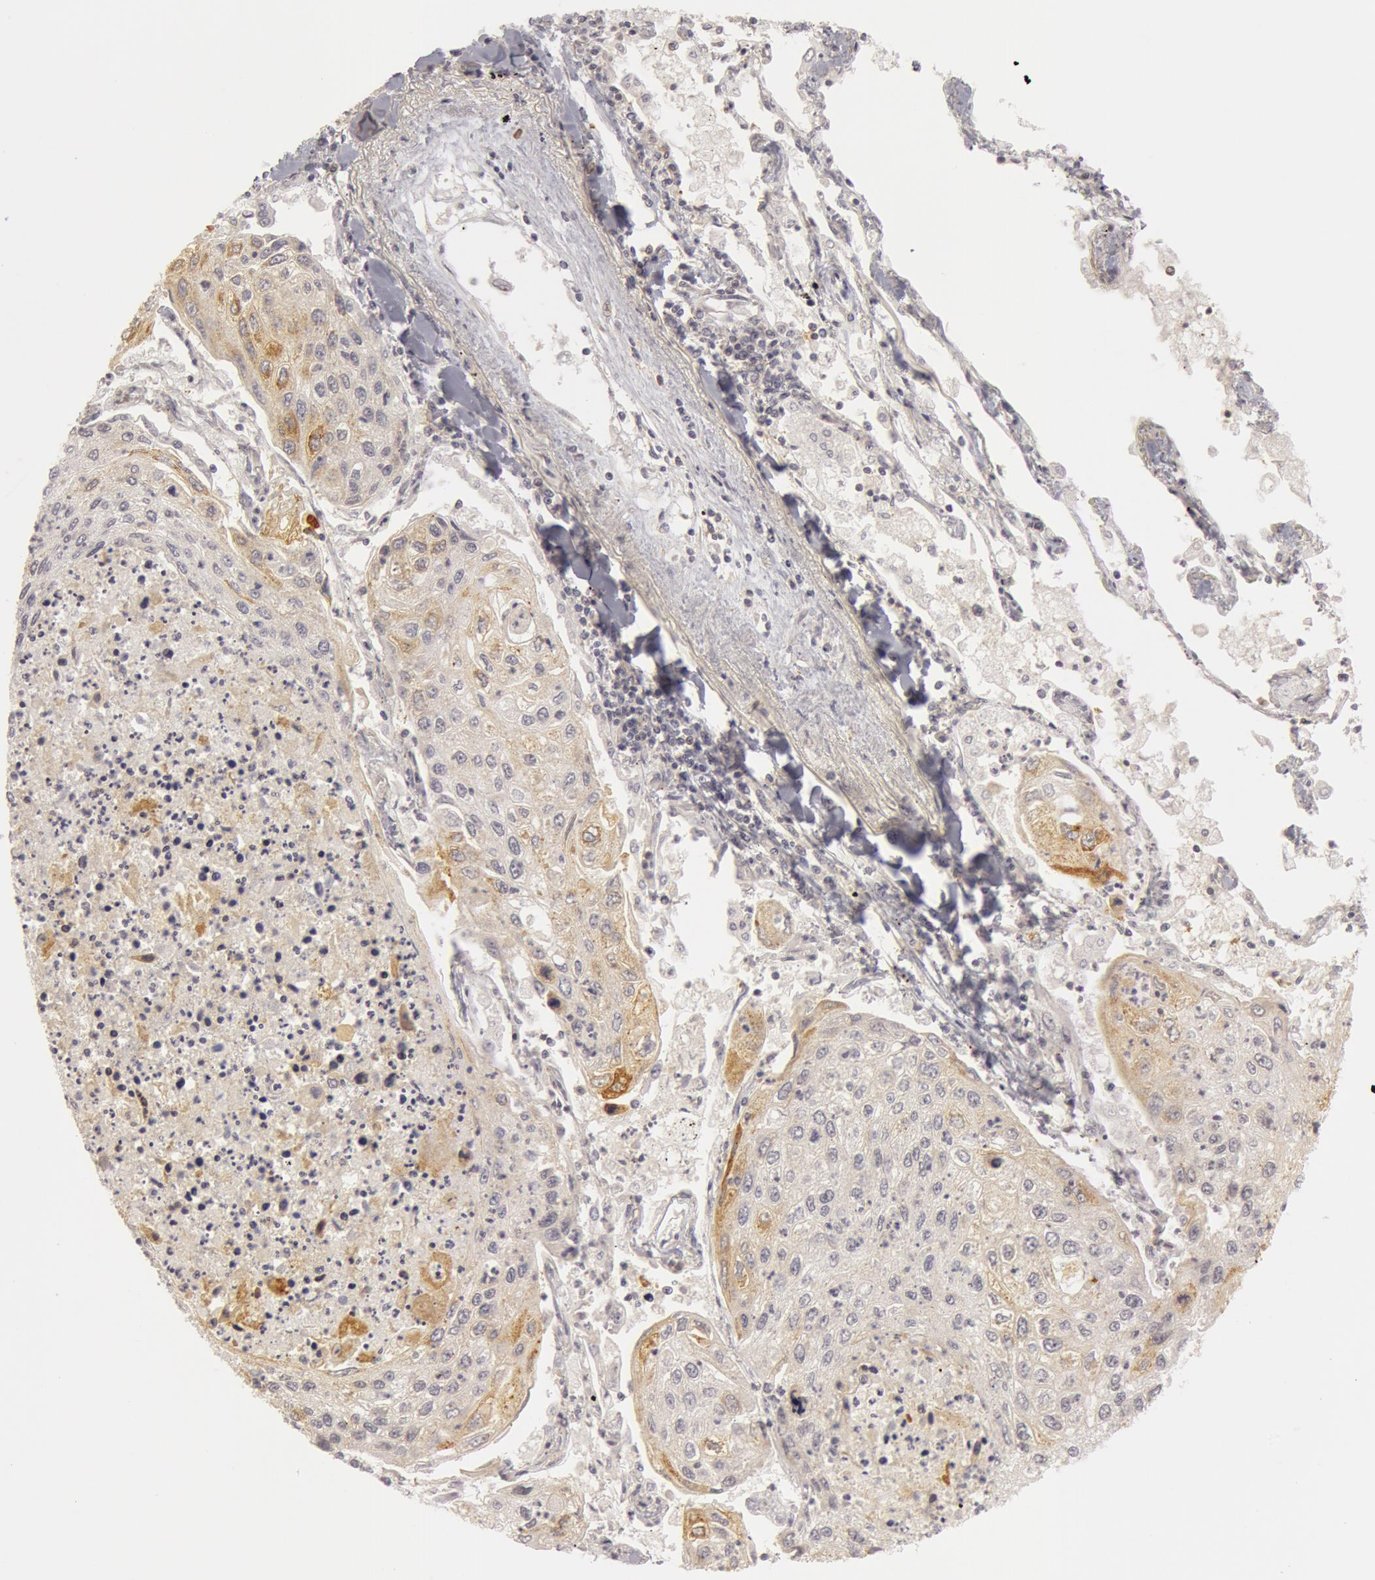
{"staining": {"intensity": "negative", "quantity": "none", "location": "none"}, "tissue": "lung cancer", "cell_type": "Tumor cells", "image_type": "cancer", "snomed": [{"axis": "morphology", "description": "Squamous cell carcinoma, NOS"}, {"axis": "topography", "description": "Lung"}], "caption": "Lung cancer (squamous cell carcinoma) stained for a protein using IHC demonstrates no expression tumor cells.", "gene": "OASL", "patient": {"sex": "male", "age": 75}}